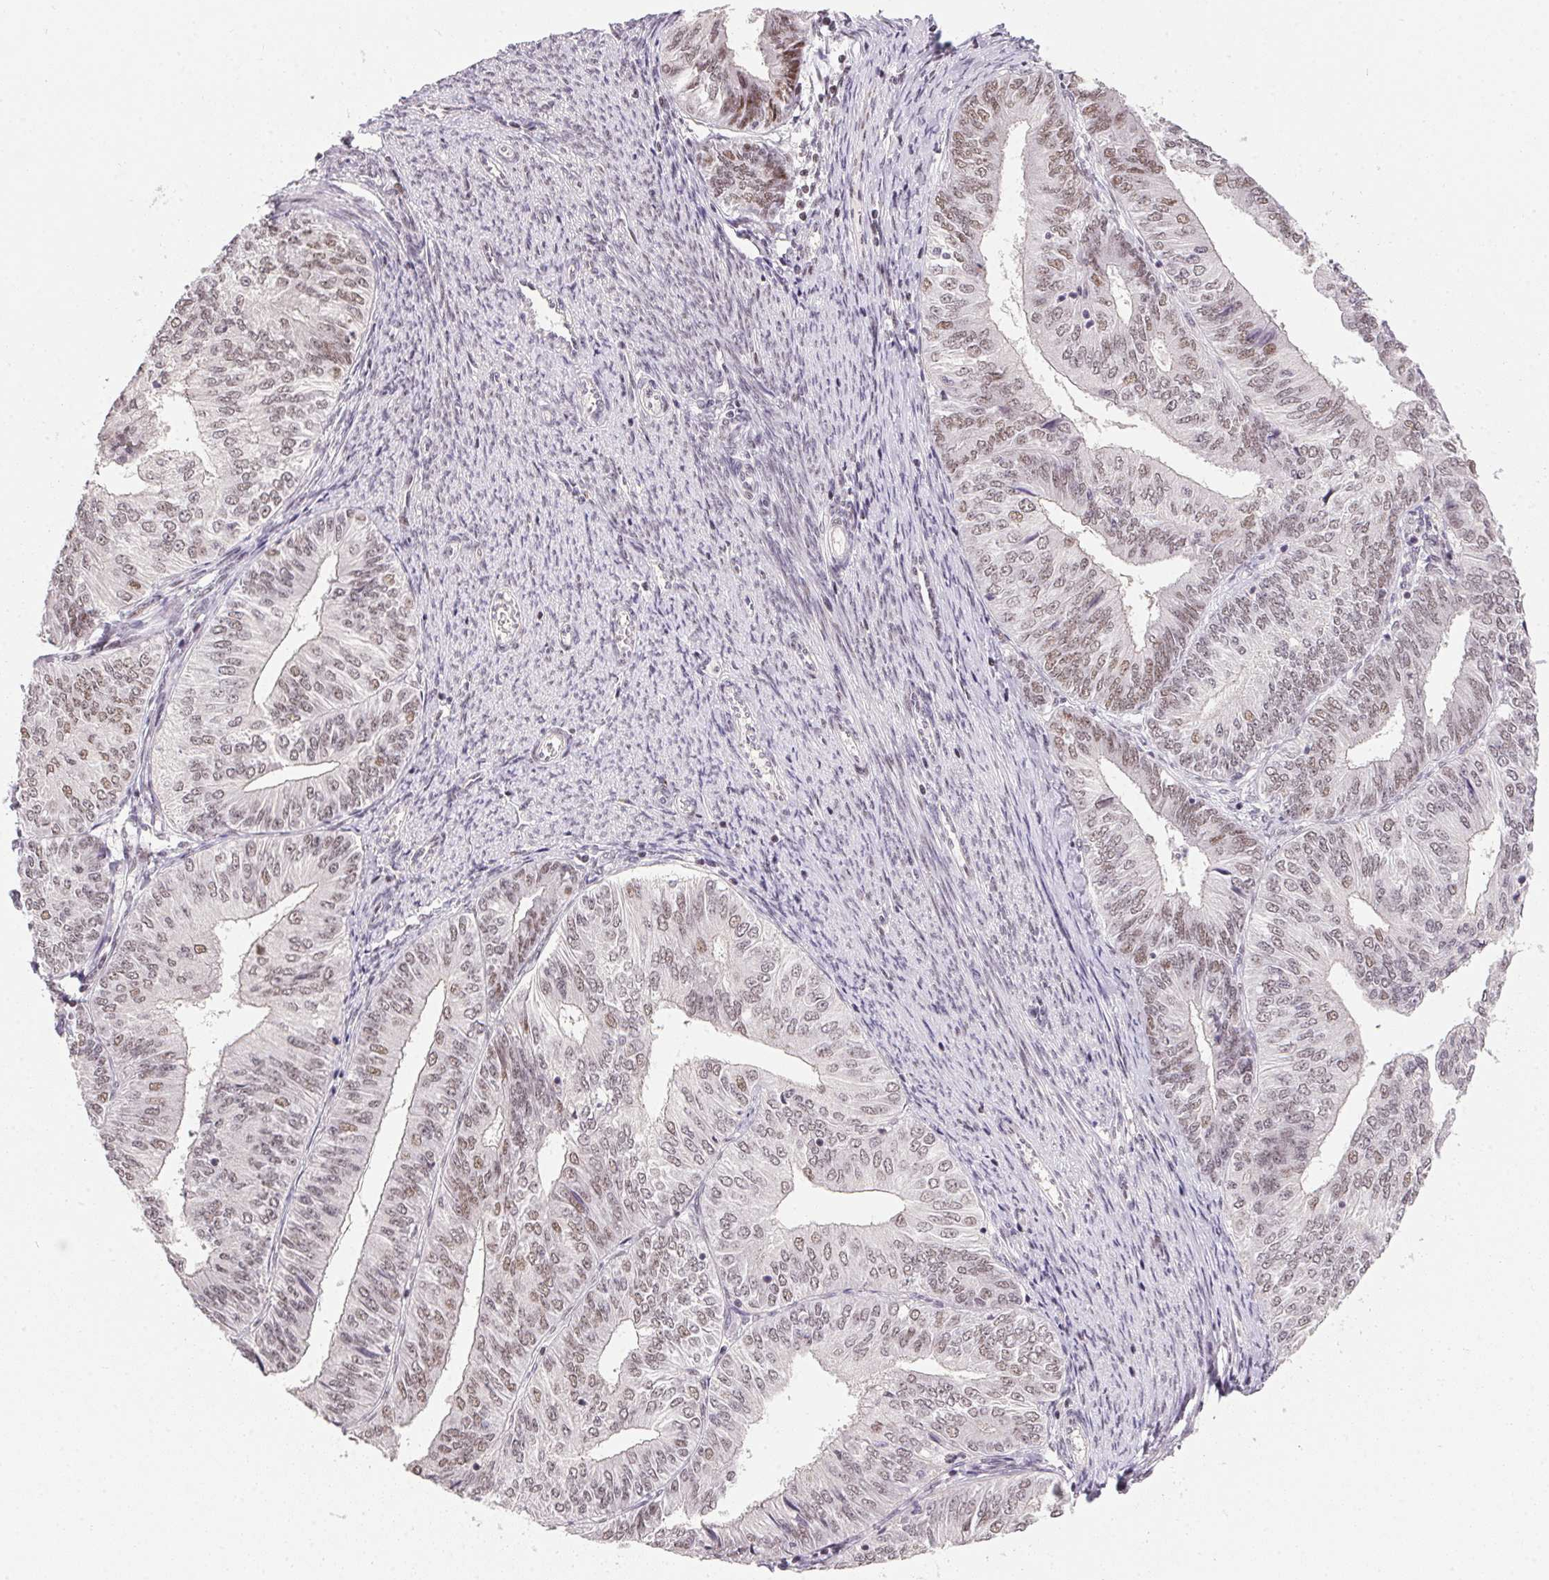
{"staining": {"intensity": "weak", "quantity": ">75%", "location": "nuclear"}, "tissue": "endometrial cancer", "cell_type": "Tumor cells", "image_type": "cancer", "snomed": [{"axis": "morphology", "description": "Adenocarcinoma, NOS"}, {"axis": "topography", "description": "Endometrium"}], "caption": "Immunohistochemistry (IHC) (DAB (3,3'-diaminobenzidine)) staining of human adenocarcinoma (endometrial) shows weak nuclear protein positivity in approximately >75% of tumor cells.", "gene": "KDM4D", "patient": {"sex": "female", "age": 58}}